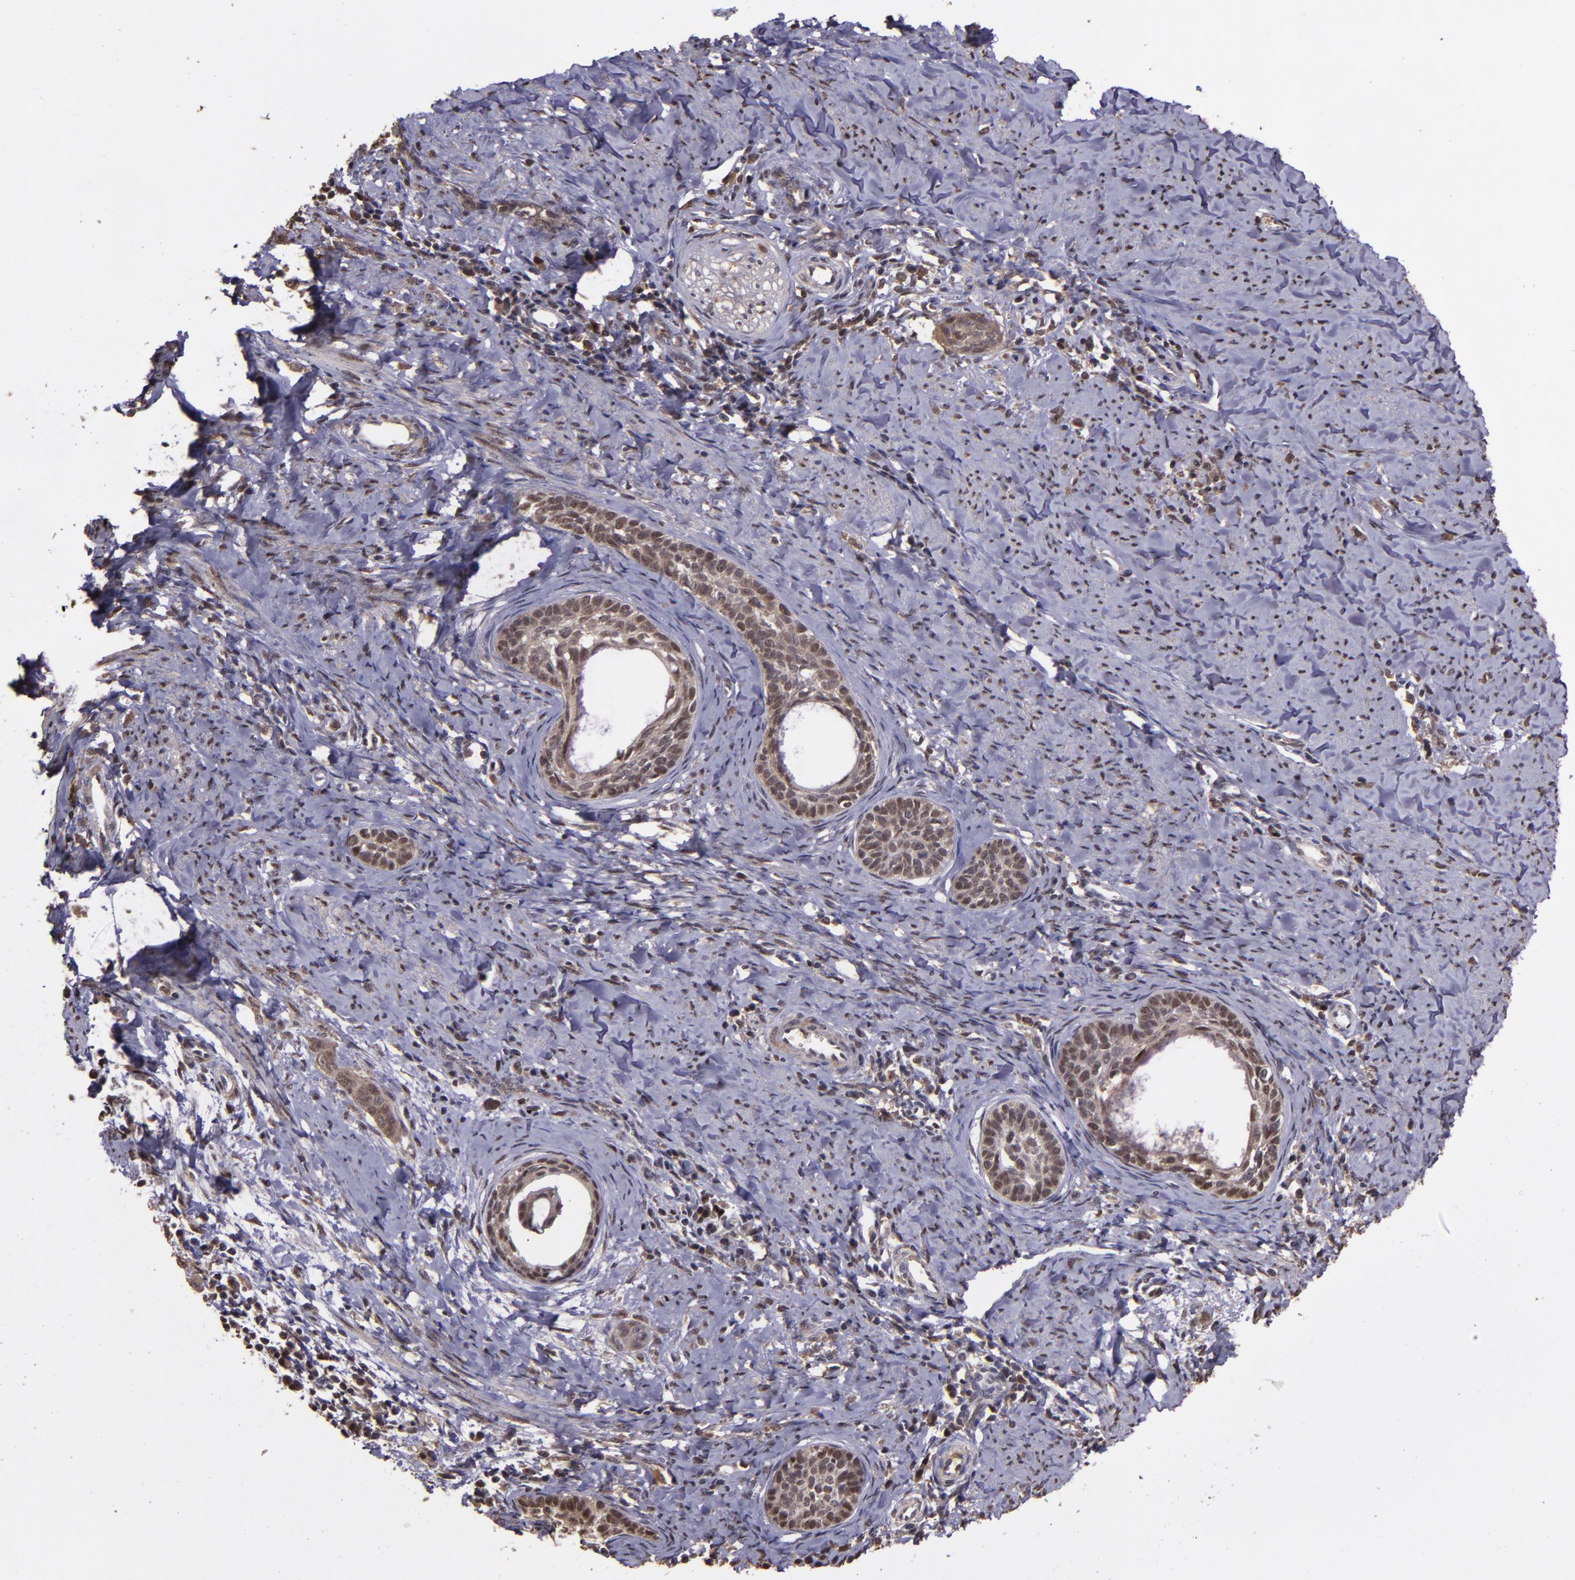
{"staining": {"intensity": "moderate", "quantity": "25%-75%", "location": "cytoplasmic/membranous,nuclear"}, "tissue": "cervical cancer", "cell_type": "Tumor cells", "image_type": "cancer", "snomed": [{"axis": "morphology", "description": "Squamous cell carcinoma, NOS"}, {"axis": "topography", "description": "Cervix"}], "caption": "Immunohistochemical staining of human cervical cancer (squamous cell carcinoma) exhibits medium levels of moderate cytoplasmic/membranous and nuclear protein expression in about 25%-75% of tumor cells.", "gene": "SERPINF2", "patient": {"sex": "female", "age": 33}}